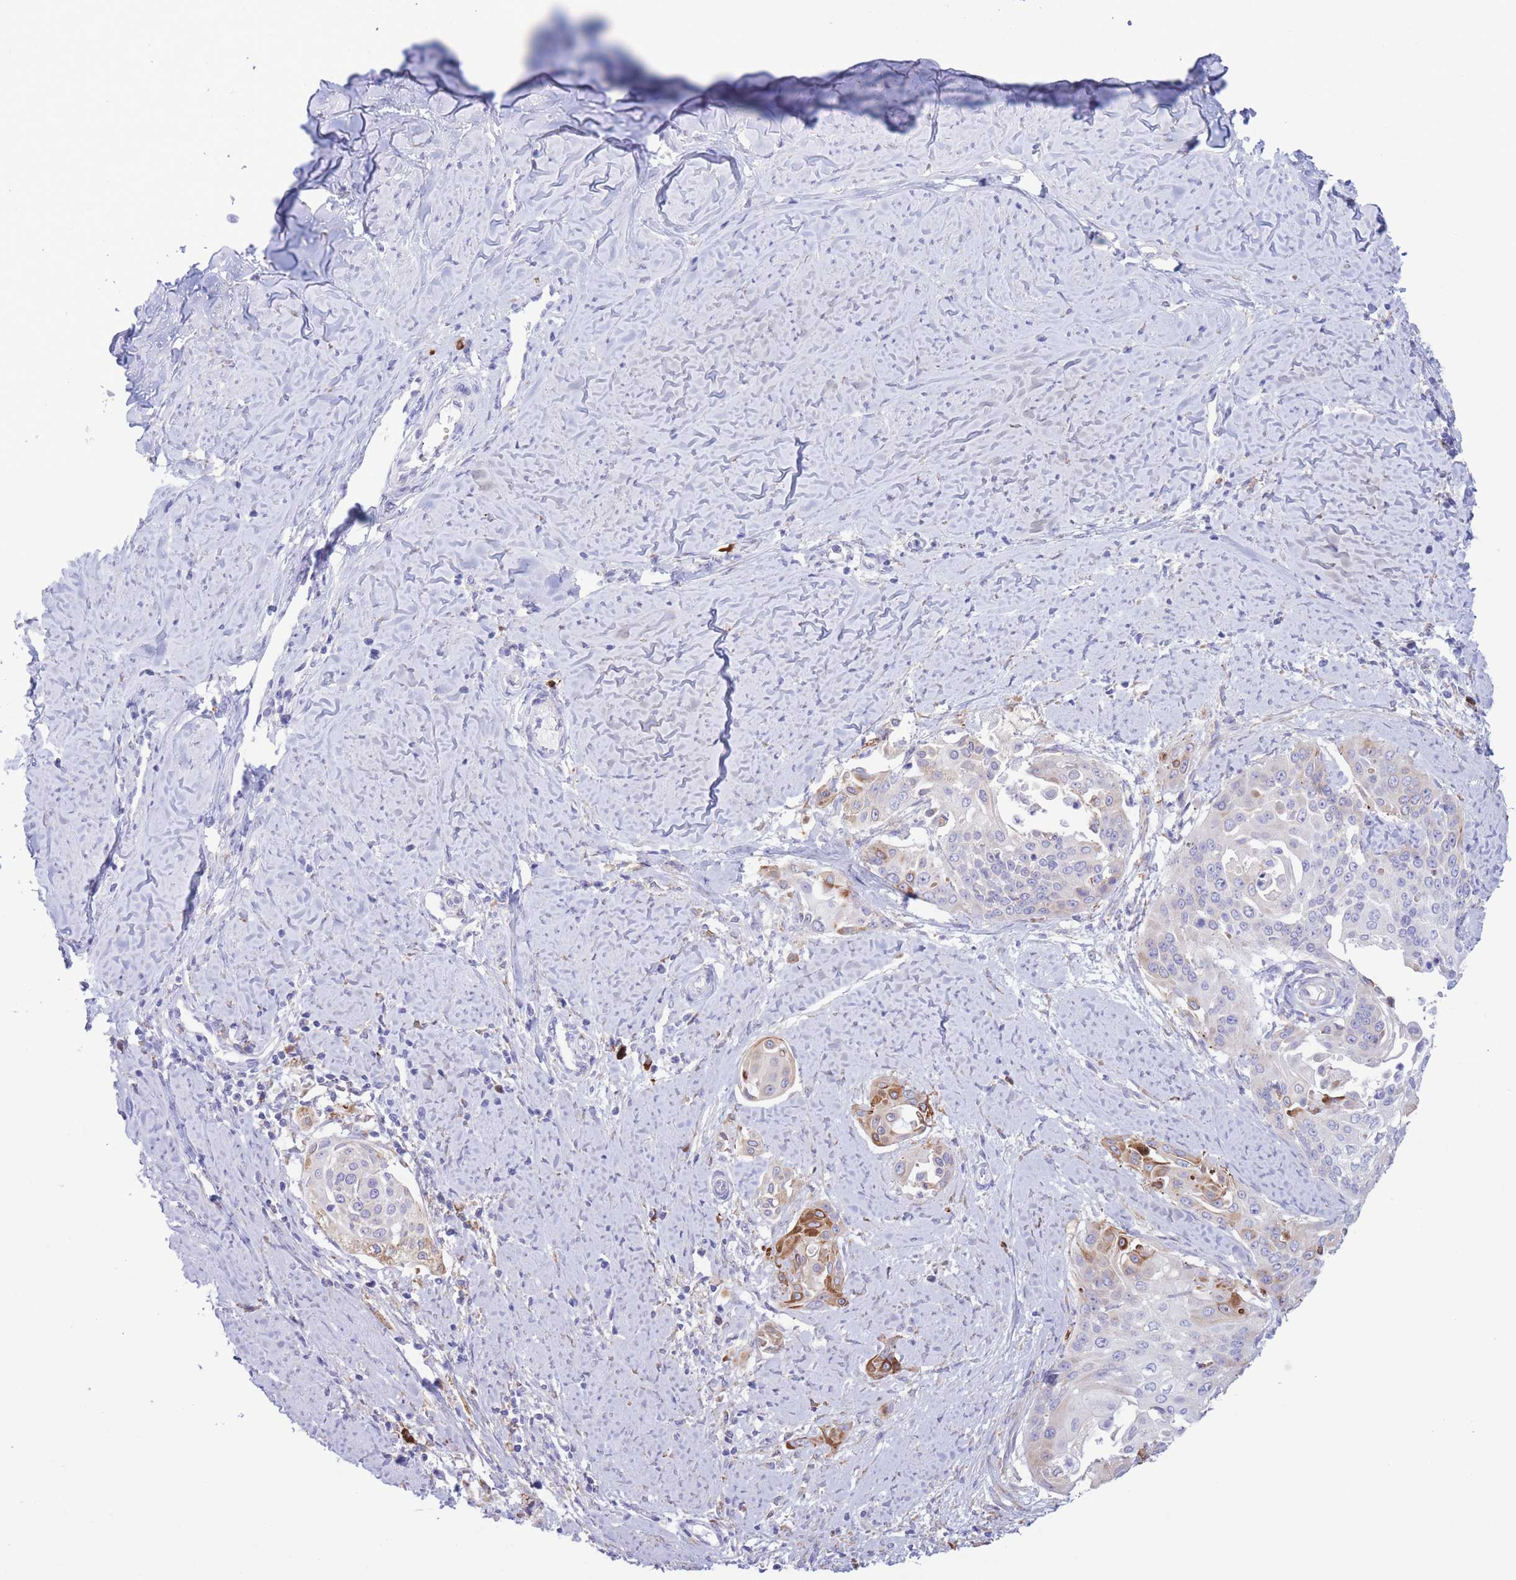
{"staining": {"intensity": "moderate", "quantity": "<25%", "location": "cytoplasmic/membranous"}, "tissue": "cervical cancer", "cell_type": "Tumor cells", "image_type": "cancer", "snomed": [{"axis": "morphology", "description": "Squamous cell carcinoma, NOS"}, {"axis": "topography", "description": "Cervix"}], "caption": "IHC of cervical cancer reveals low levels of moderate cytoplasmic/membranous positivity in about <25% of tumor cells. (DAB = brown stain, brightfield microscopy at high magnification).", "gene": "MYDGF", "patient": {"sex": "female", "age": 44}}